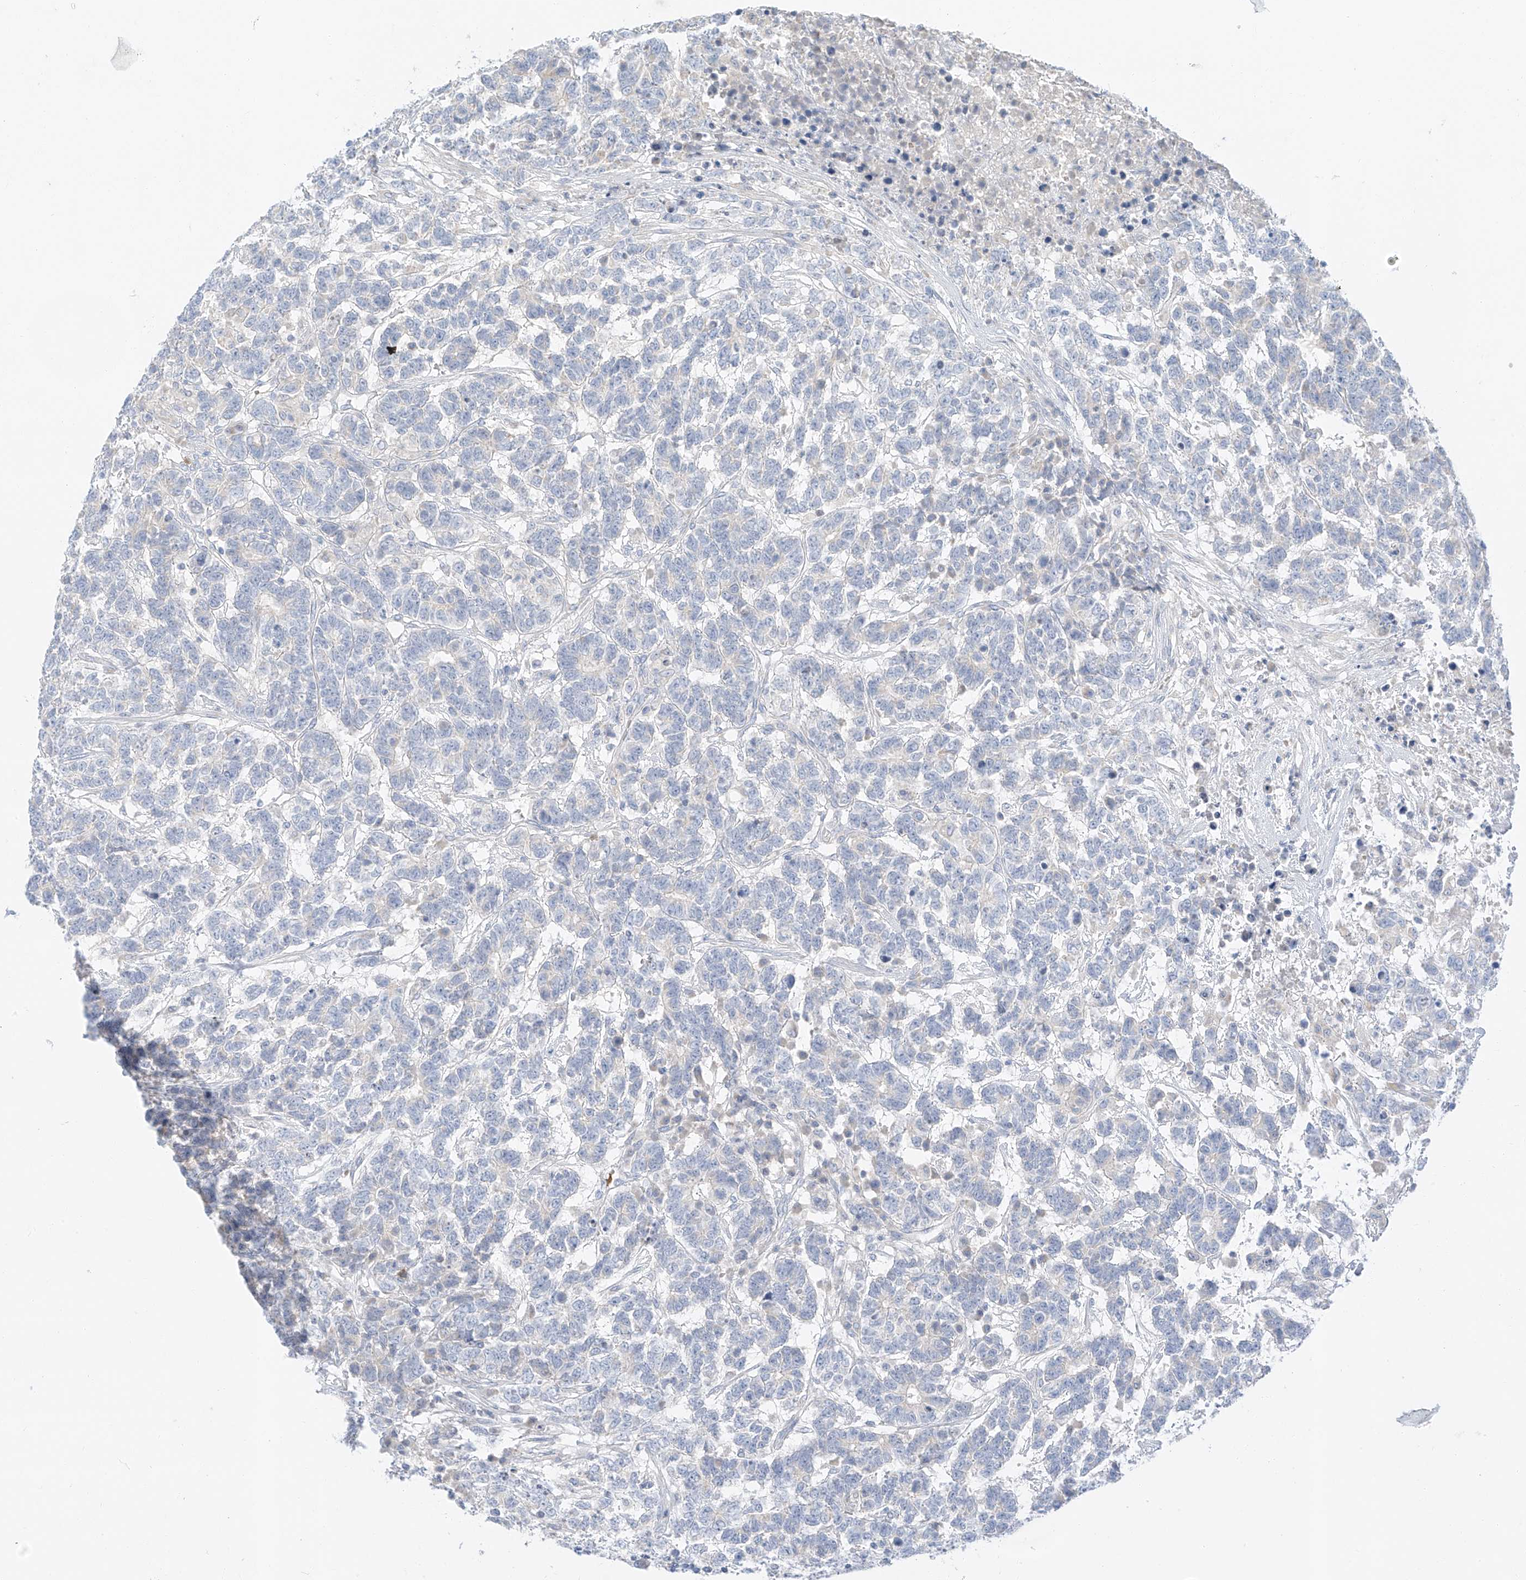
{"staining": {"intensity": "negative", "quantity": "none", "location": "none"}, "tissue": "testis cancer", "cell_type": "Tumor cells", "image_type": "cancer", "snomed": [{"axis": "morphology", "description": "Carcinoma, Embryonal, NOS"}, {"axis": "topography", "description": "Testis"}], "caption": "Tumor cells show no significant staining in testis embryonal carcinoma. (Brightfield microscopy of DAB (3,3'-diaminobenzidine) IHC at high magnification).", "gene": "PGC", "patient": {"sex": "male", "age": 26}}